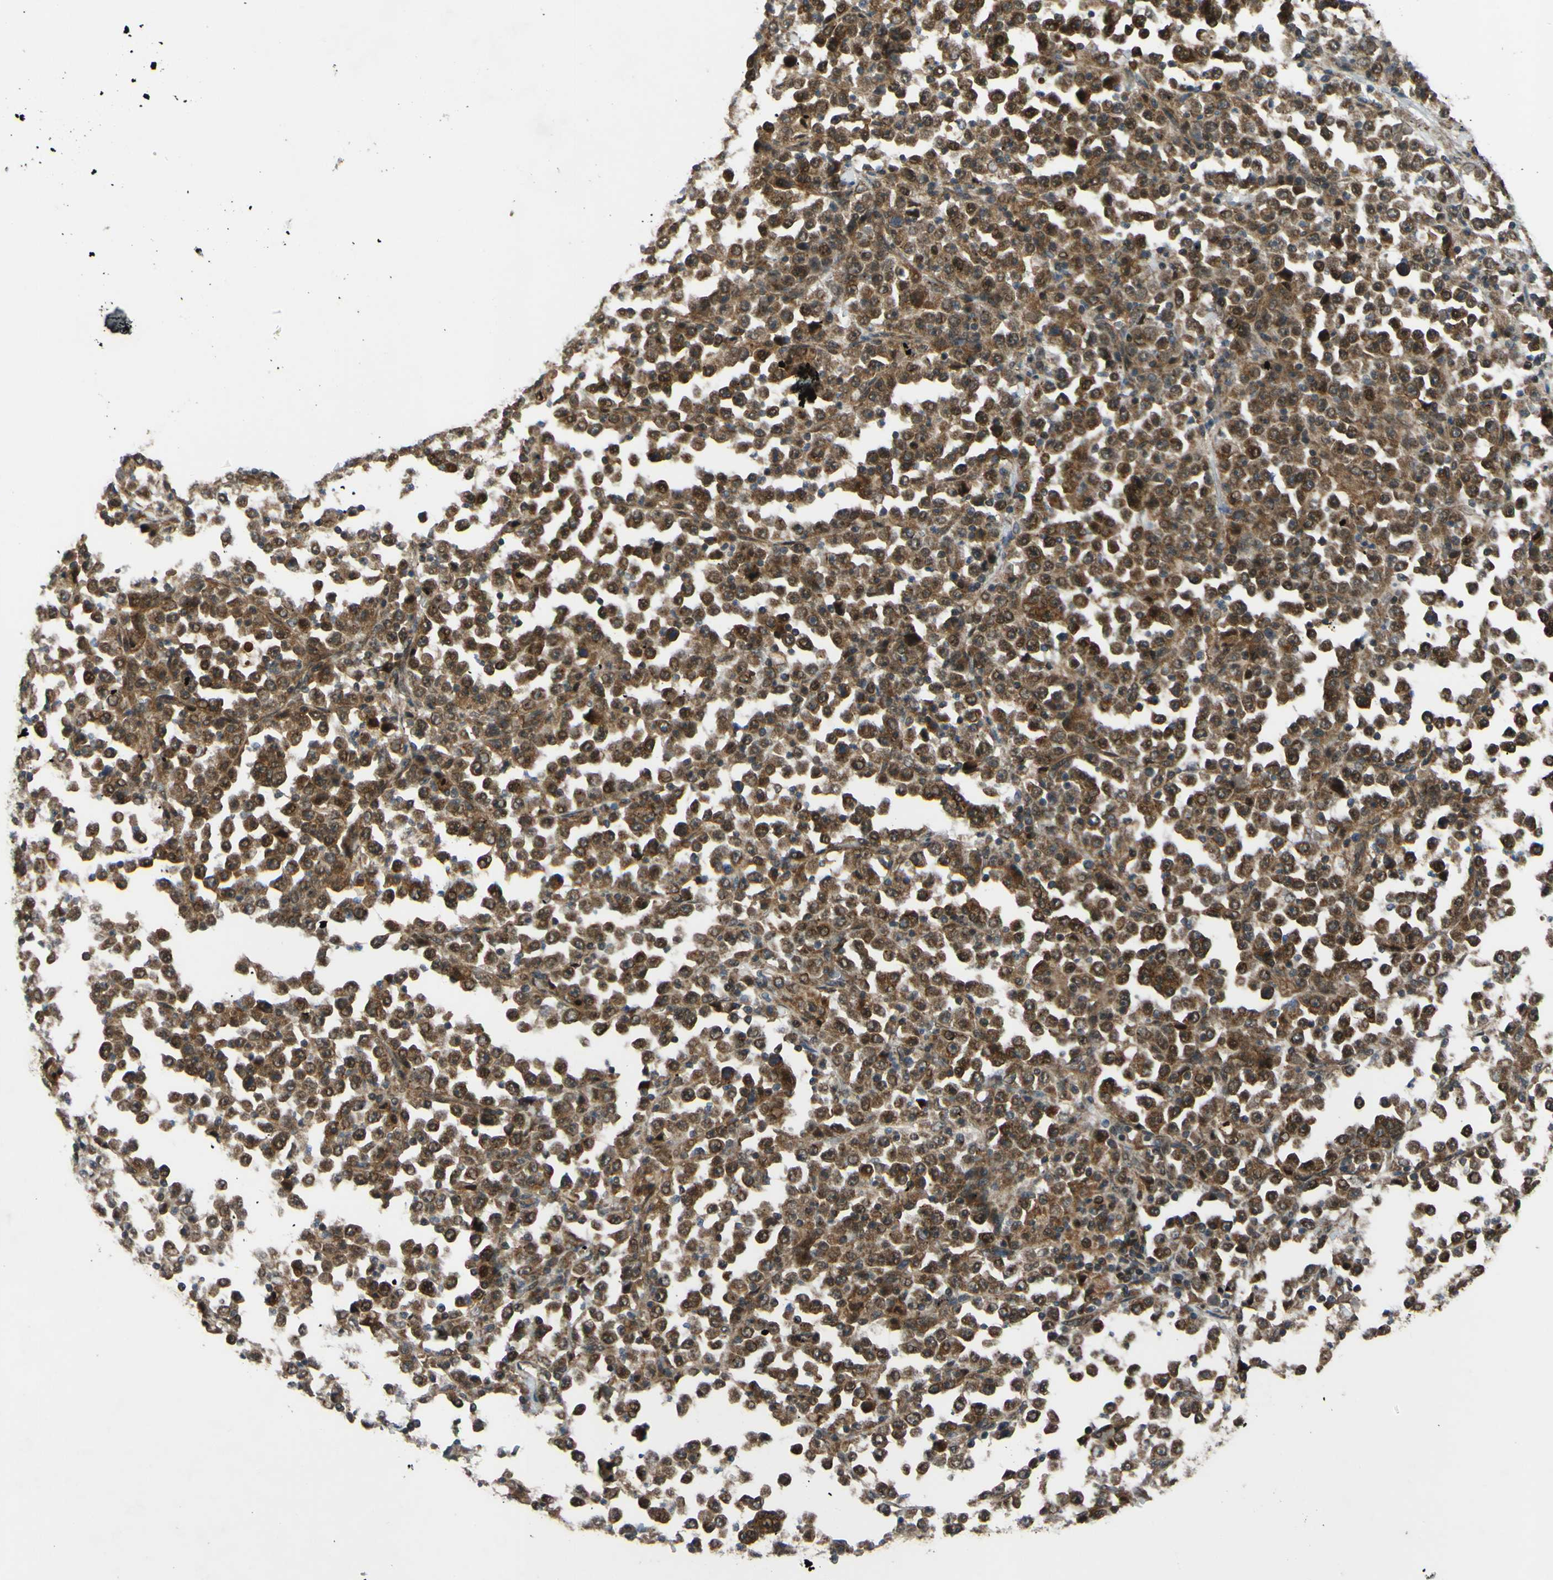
{"staining": {"intensity": "moderate", "quantity": ">75%", "location": "cytoplasmic/membranous,nuclear"}, "tissue": "stomach cancer", "cell_type": "Tumor cells", "image_type": "cancer", "snomed": [{"axis": "morphology", "description": "Normal tissue, NOS"}, {"axis": "morphology", "description": "Adenocarcinoma, NOS"}, {"axis": "topography", "description": "Stomach, upper"}, {"axis": "topography", "description": "Stomach"}], "caption": "Stomach adenocarcinoma stained with a protein marker displays moderate staining in tumor cells.", "gene": "ABCC8", "patient": {"sex": "male", "age": 59}}